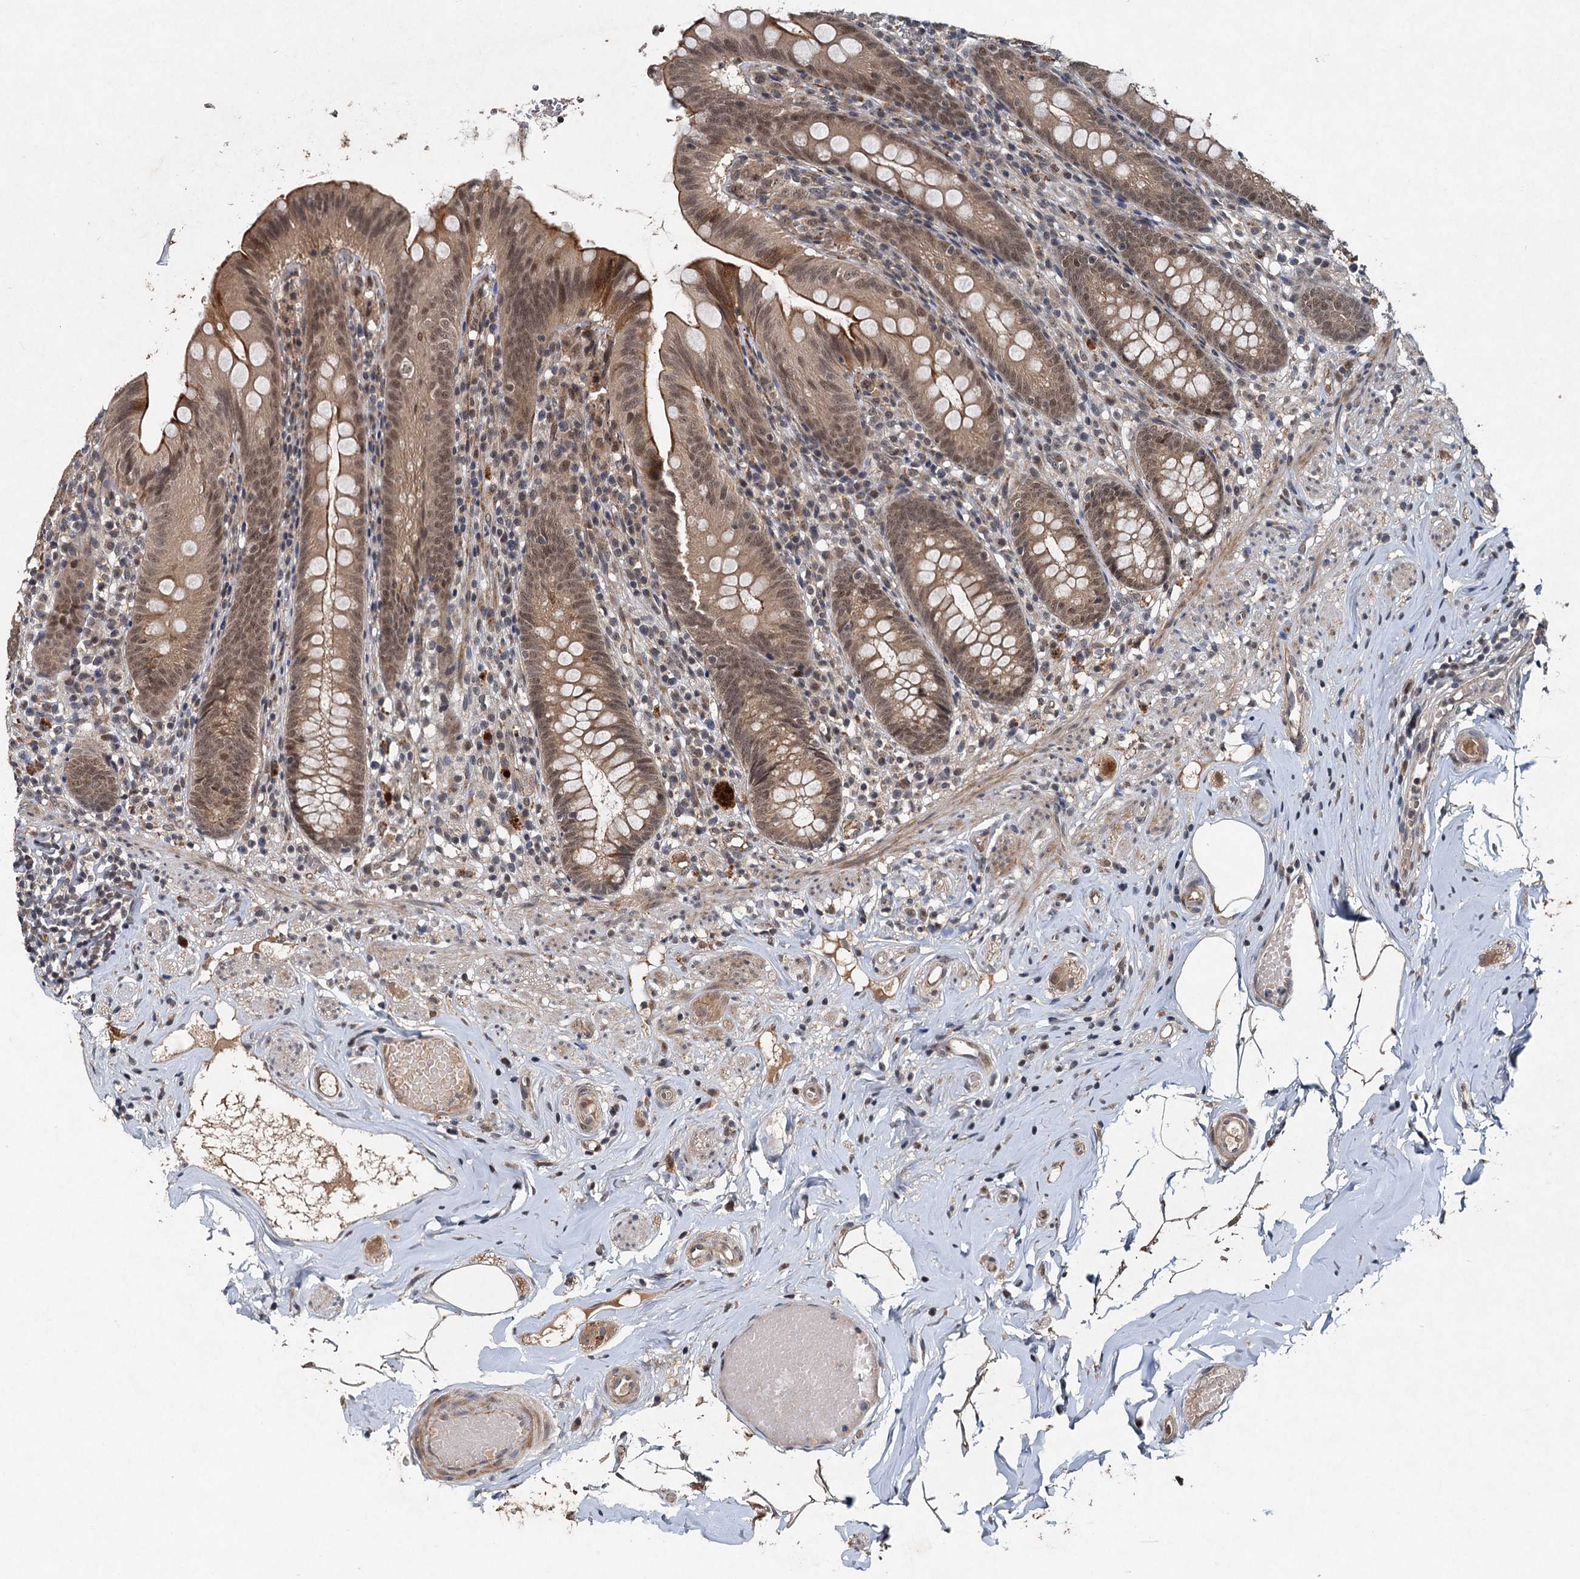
{"staining": {"intensity": "moderate", "quantity": ">75%", "location": "cytoplasmic/membranous,nuclear"}, "tissue": "appendix", "cell_type": "Glandular cells", "image_type": "normal", "snomed": [{"axis": "morphology", "description": "Normal tissue, NOS"}, {"axis": "topography", "description": "Appendix"}], "caption": "Protein analysis of unremarkable appendix shows moderate cytoplasmic/membranous,nuclear staining in about >75% of glandular cells. Immunohistochemistry (ihc) stains the protein in brown and the nuclei are stained blue.", "gene": "RITA1", "patient": {"sex": "male", "age": 55}}